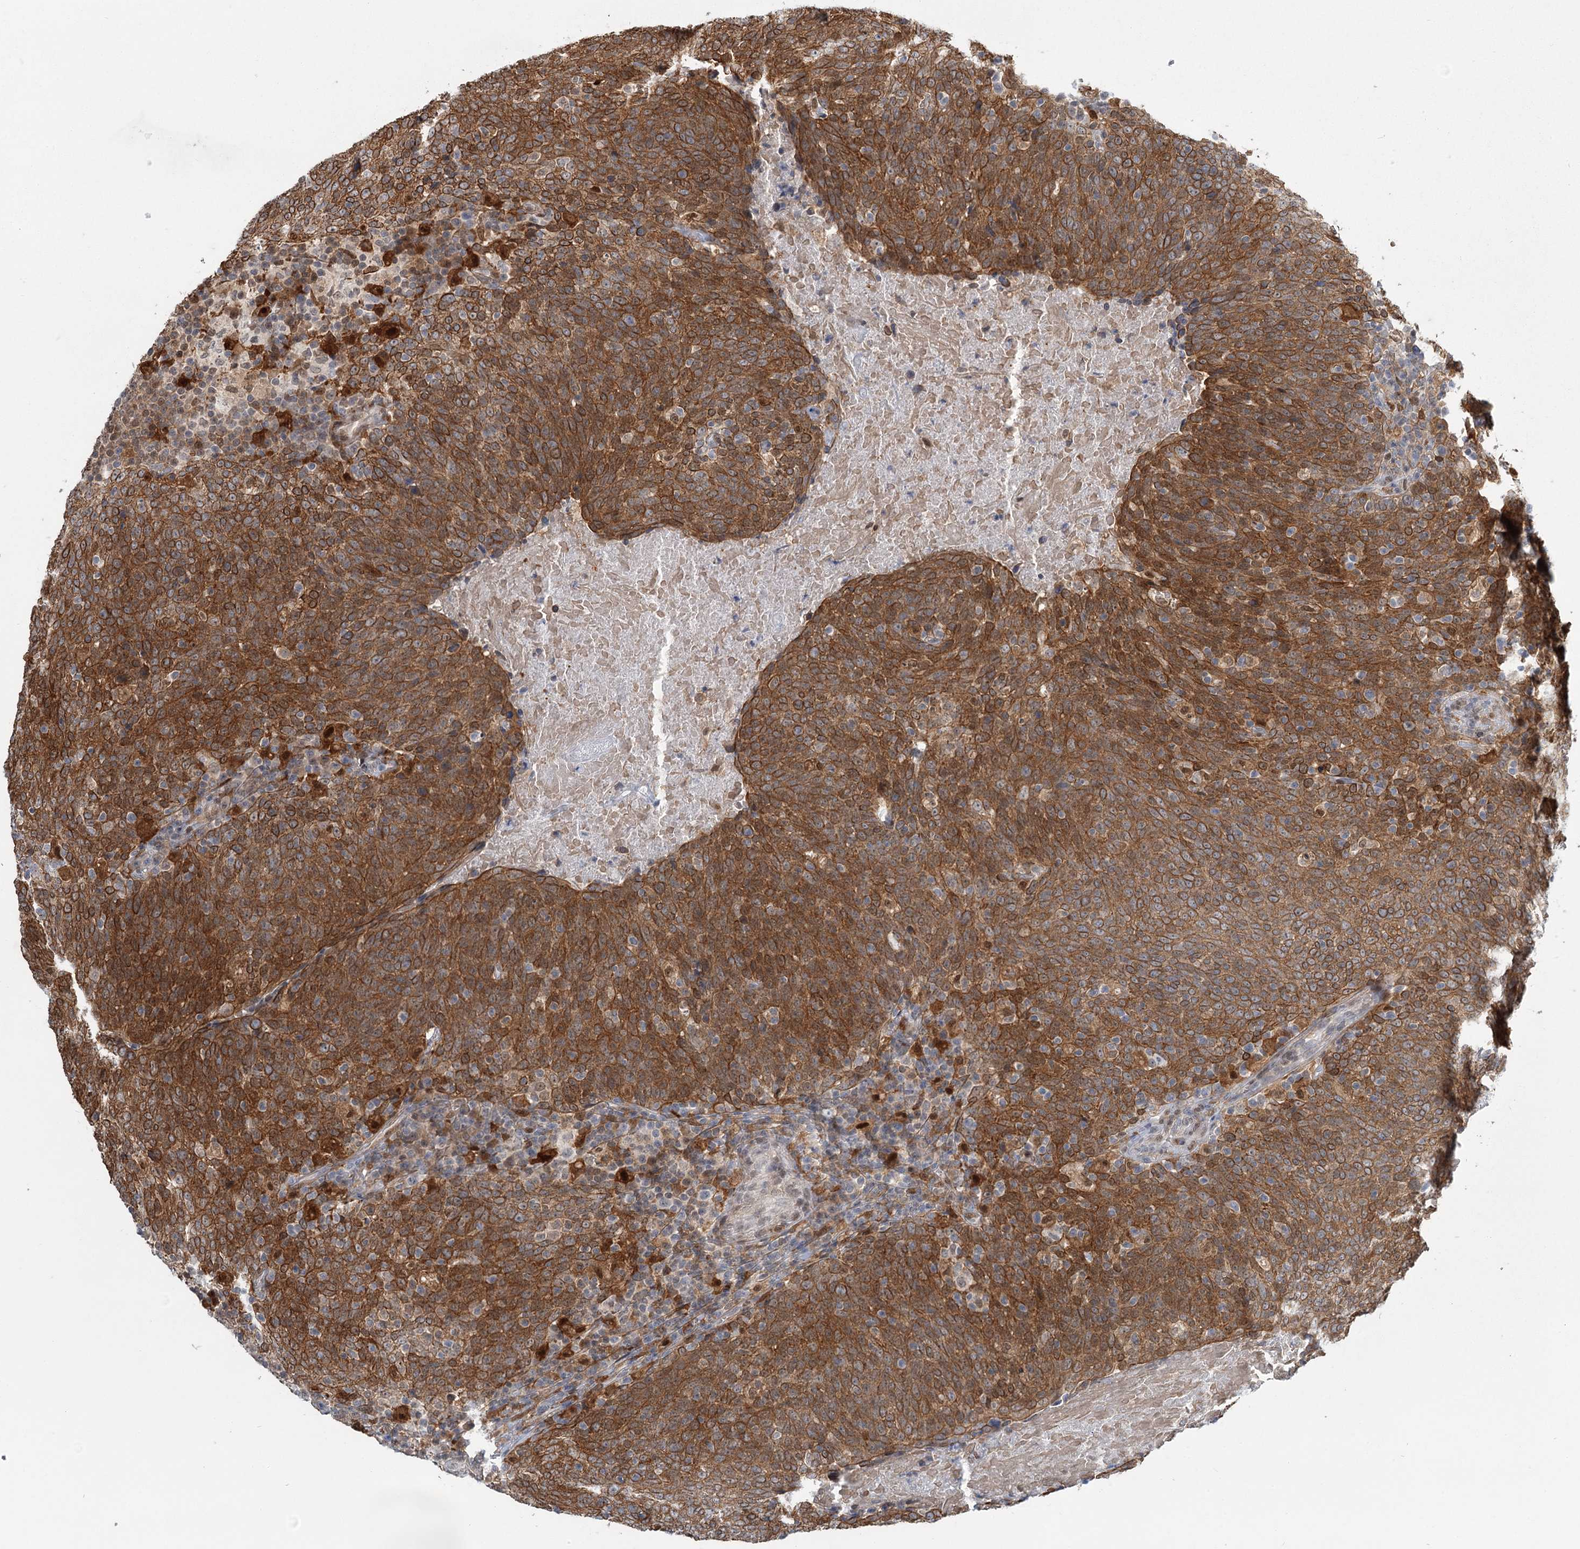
{"staining": {"intensity": "moderate", "quantity": ">75%", "location": "cytoplasmic/membranous"}, "tissue": "head and neck cancer", "cell_type": "Tumor cells", "image_type": "cancer", "snomed": [{"axis": "morphology", "description": "Squamous cell carcinoma, NOS"}, {"axis": "morphology", "description": "Squamous cell carcinoma, metastatic, NOS"}, {"axis": "topography", "description": "Lymph node"}, {"axis": "topography", "description": "Head-Neck"}], "caption": "The micrograph reveals a brown stain indicating the presence of a protein in the cytoplasmic/membranous of tumor cells in head and neck cancer (squamous cell carcinoma).", "gene": "TMEM70", "patient": {"sex": "male", "age": 62}}